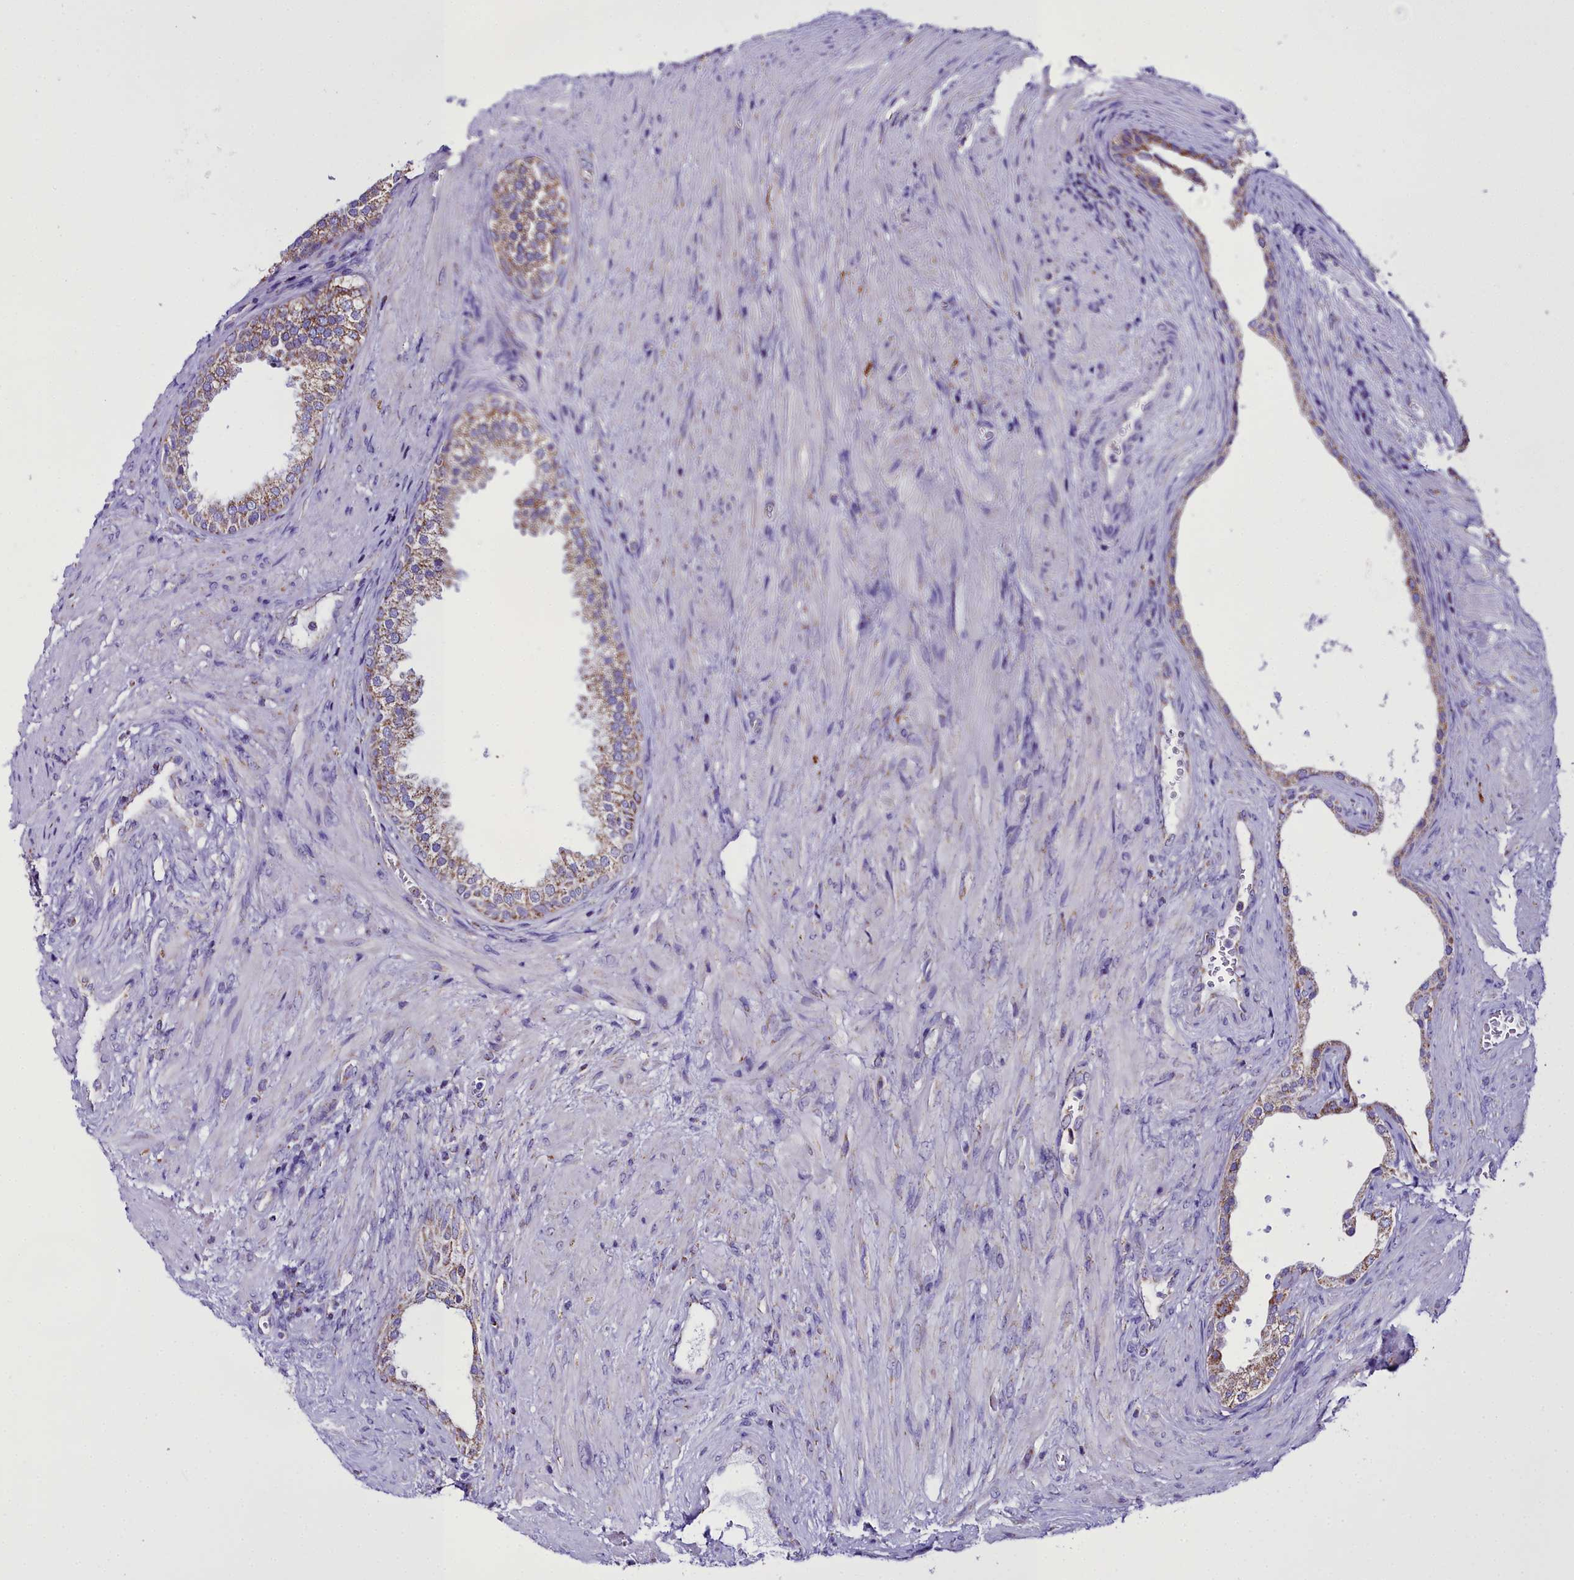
{"staining": {"intensity": "moderate", "quantity": "25%-75%", "location": "cytoplasmic/membranous"}, "tissue": "prostate", "cell_type": "Glandular cells", "image_type": "normal", "snomed": [{"axis": "morphology", "description": "Normal tissue, NOS"}, {"axis": "topography", "description": "Prostate"}], "caption": "Immunohistochemistry (IHC) (DAB) staining of normal human prostate exhibits moderate cytoplasmic/membranous protein staining in about 25%-75% of glandular cells.", "gene": "WDFY3", "patient": {"sex": "male", "age": 76}}